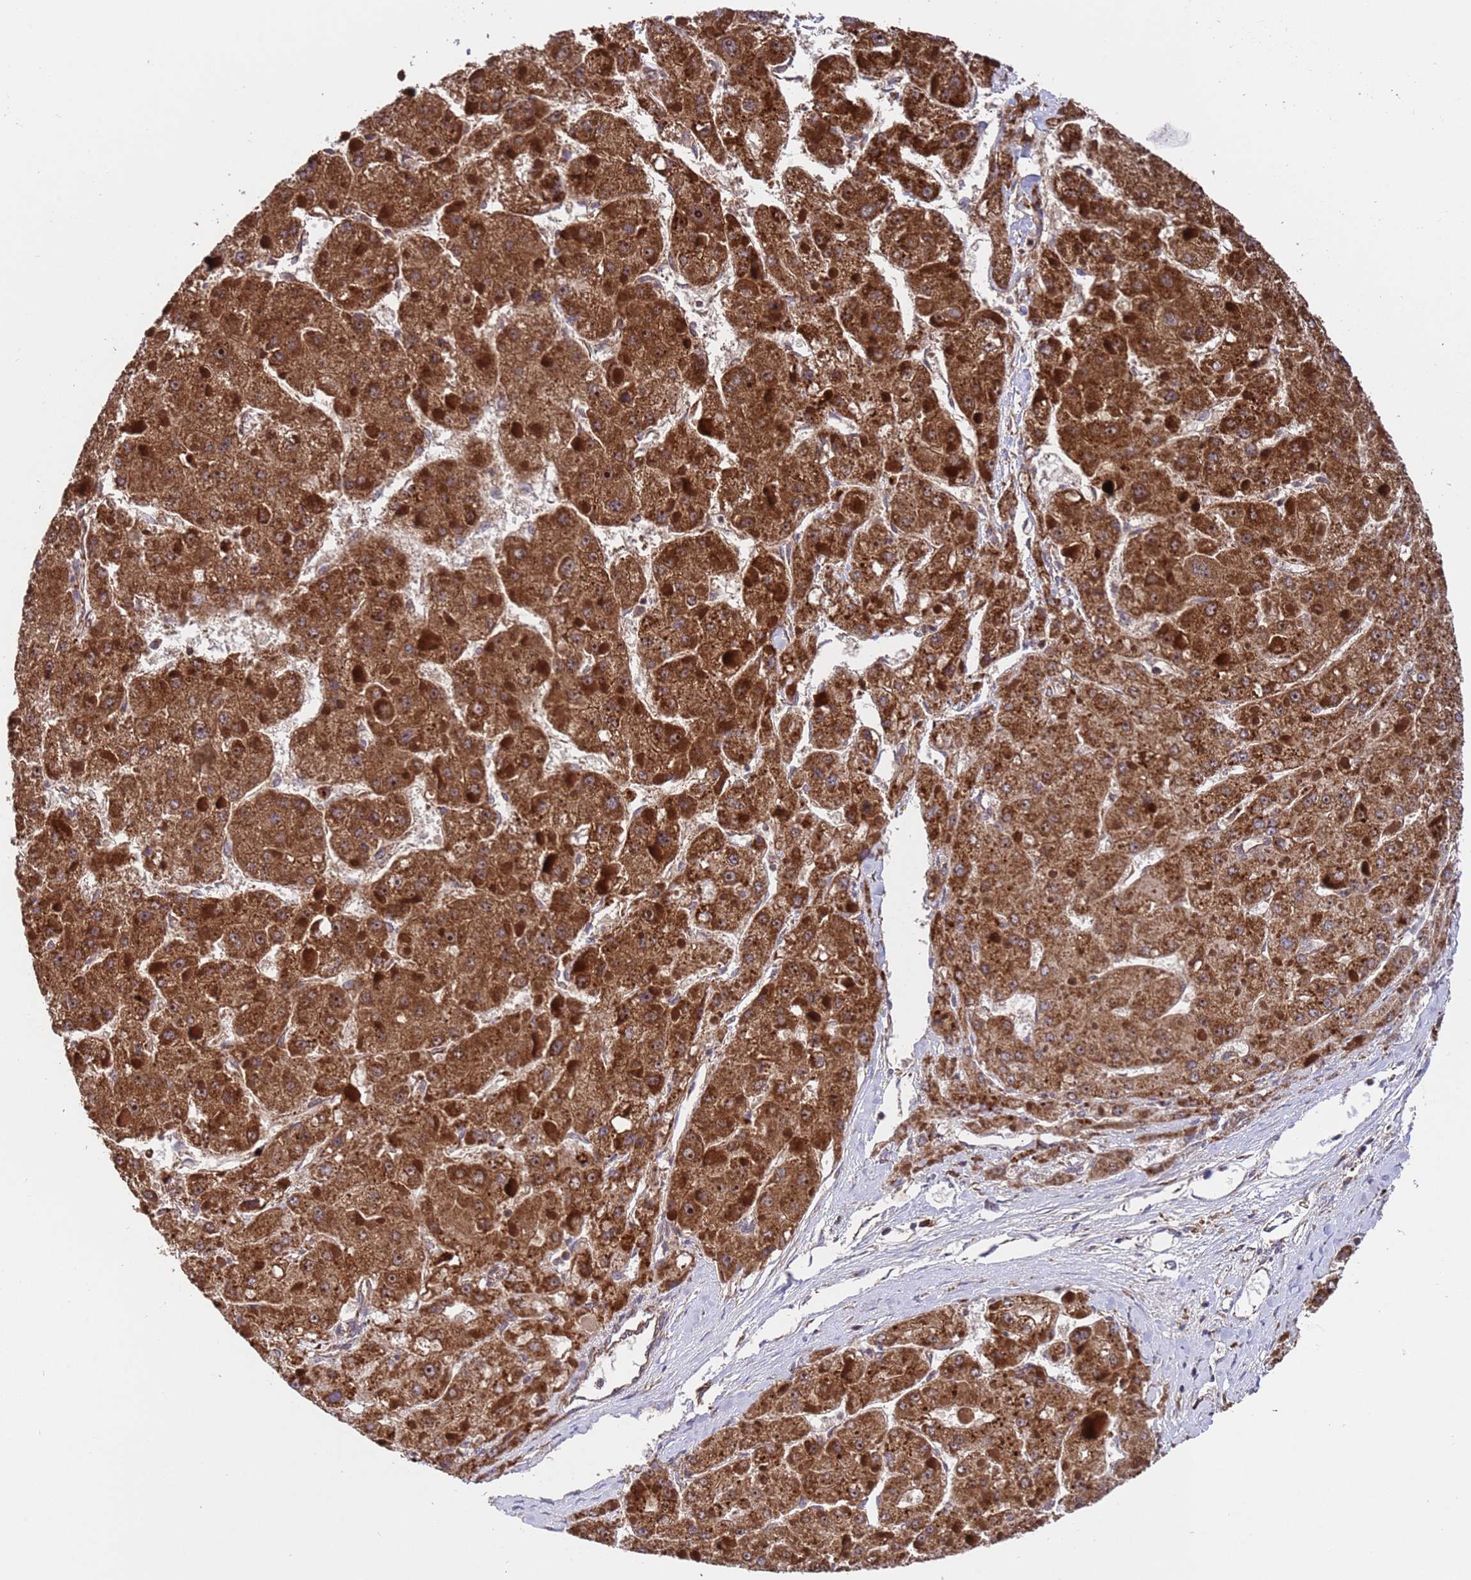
{"staining": {"intensity": "strong", "quantity": ">75%", "location": "cytoplasmic/membranous"}, "tissue": "liver cancer", "cell_type": "Tumor cells", "image_type": "cancer", "snomed": [{"axis": "morphology", "description": "Carcinoma, Hepatocellular, NOS"}, {"axis": "topography", "description": "Liver"}], "caption": "Liver cancer stained with a brown dye exhibits strong cytoplasmic/membranous positive expression in about >75% of tumor cells.", "gene": "TSR3", "patient": {"sex": "female", "age": 73}}